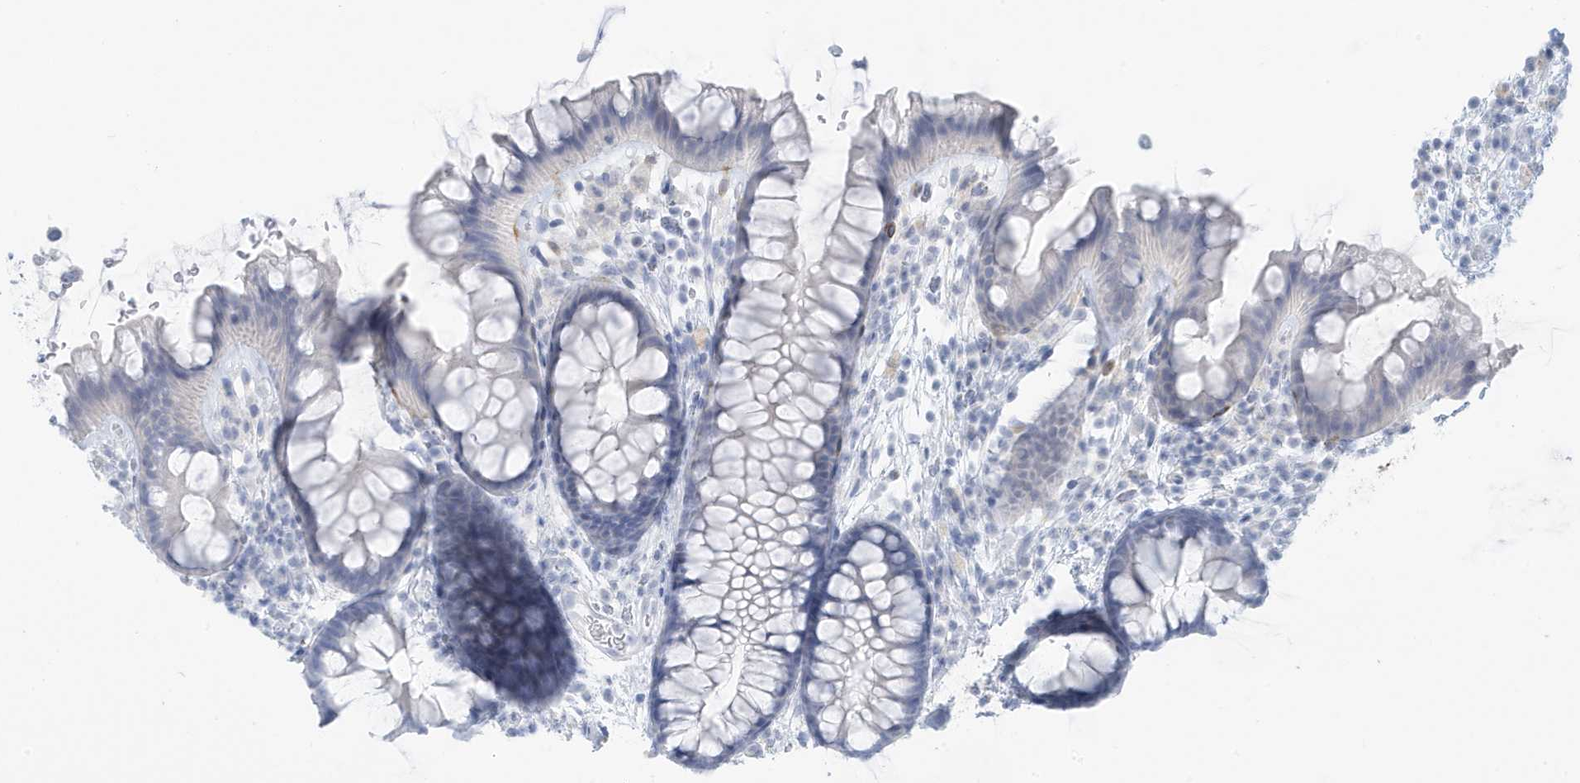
{"staining": {"intensity": "negative", "quantity": "none", "location": "none"}, "tissue": "colon", "cell_type": "Endothelial cells", "image_type": "normal", "snomed": [{"axis": "morphology", "description": "Normal tissue, NOS"}, {"axis": "topography", "description": "Colon"}], "caption": "An immunohistochemistry (IHC) photomicrograph of benign colon is shown. There is no staining in endothelial cells of colon.", "gene": "PERM1", "patient": {"sex": "female", "age": 62}}